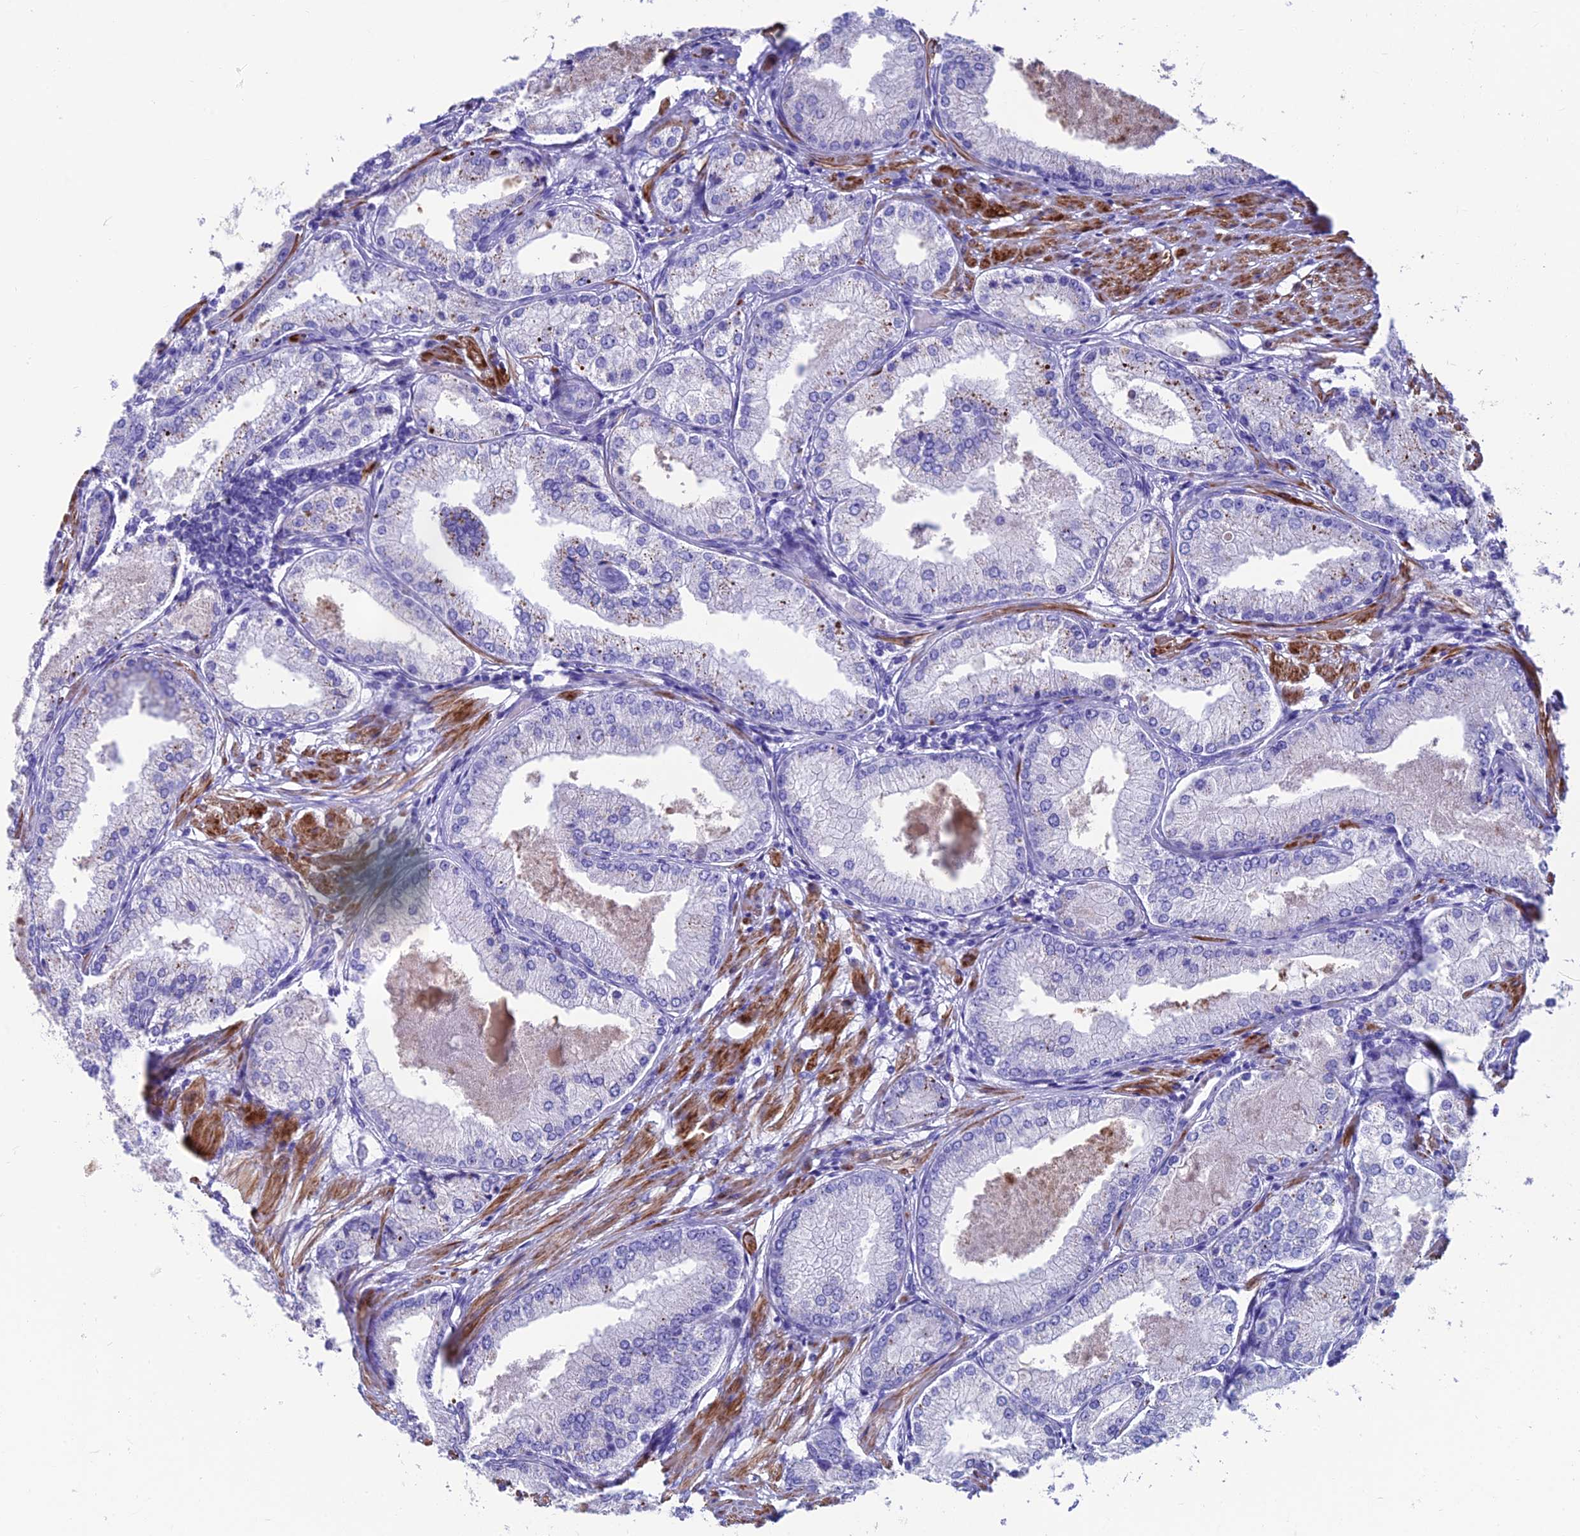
{"staining": {"intensity": "weak", "quantity": "<25%", "location": "cytoplasmic/membranous"}, "tissue": "prostate cancer", "cell_type": "Tumor cells", "image_type": "cancer", "snomed": [{"axis": "morphology", "description": "Adenocarcinoma, Low grade"}, {"axis": "topography", "description": "Prostate"}], "caption": "Tumor cells are negative for brown protein staining in low-grade adenocarcinoma (prostate).", "gene": "GNG11", "patient": {"sex": "male", "age": 68}}